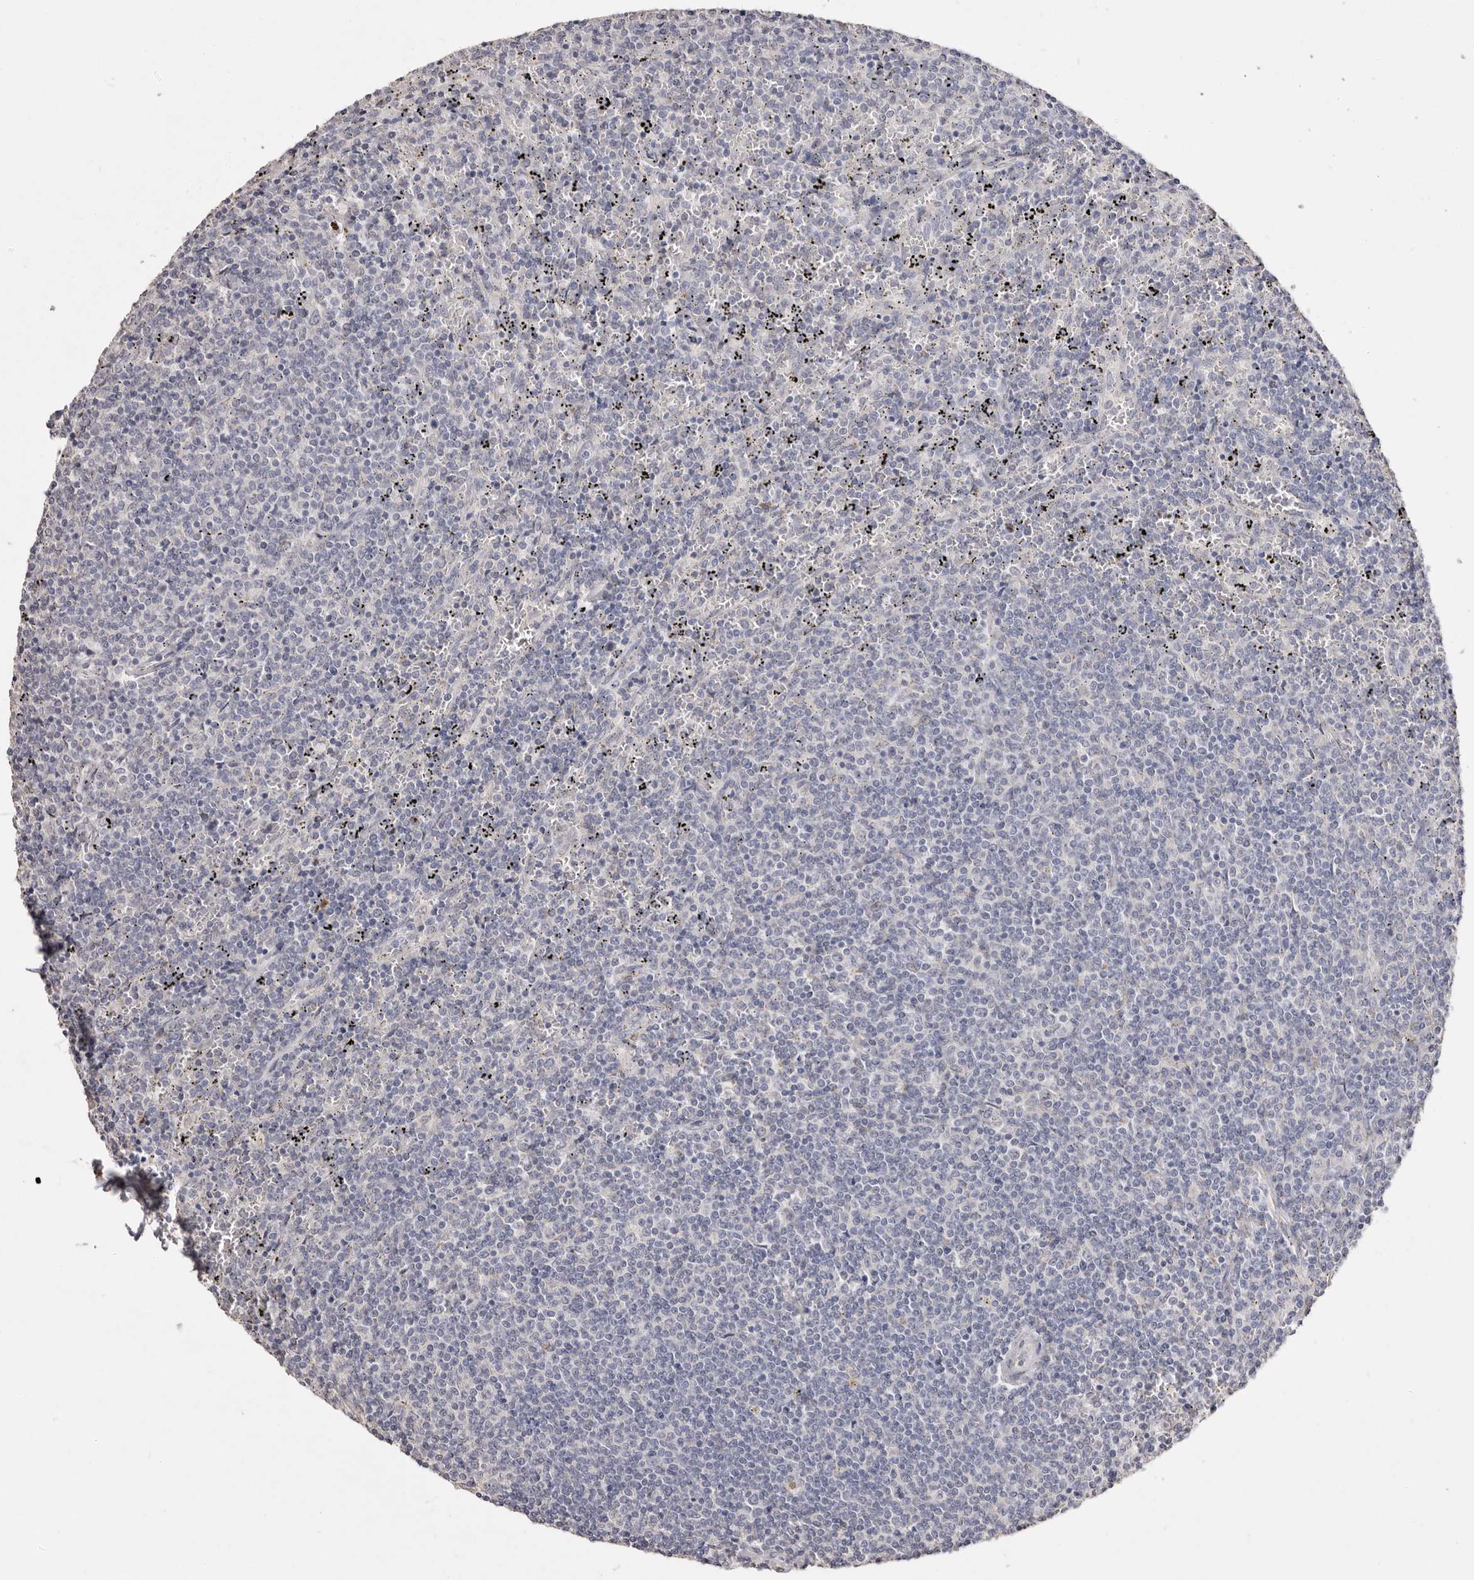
{"staining": {"intensity": "negative", "quantity": "none", "location": "none"}, "tissue": "lymphoma", "cell_type": "Tumor cells", "image_type": "cancer", "snomed": [{"axis": "morphology", "description": "Malignant lymphoma, non-Hodgkin's type, Low grade"}, {"axis": "topography", "description": "Spleen"}], "caption": "Lymphoma stained for a protein using IHC exhibits no staining tumor cells.", "gene": "LGALS7B", "patient": {"sex": "female", "age": 50}}